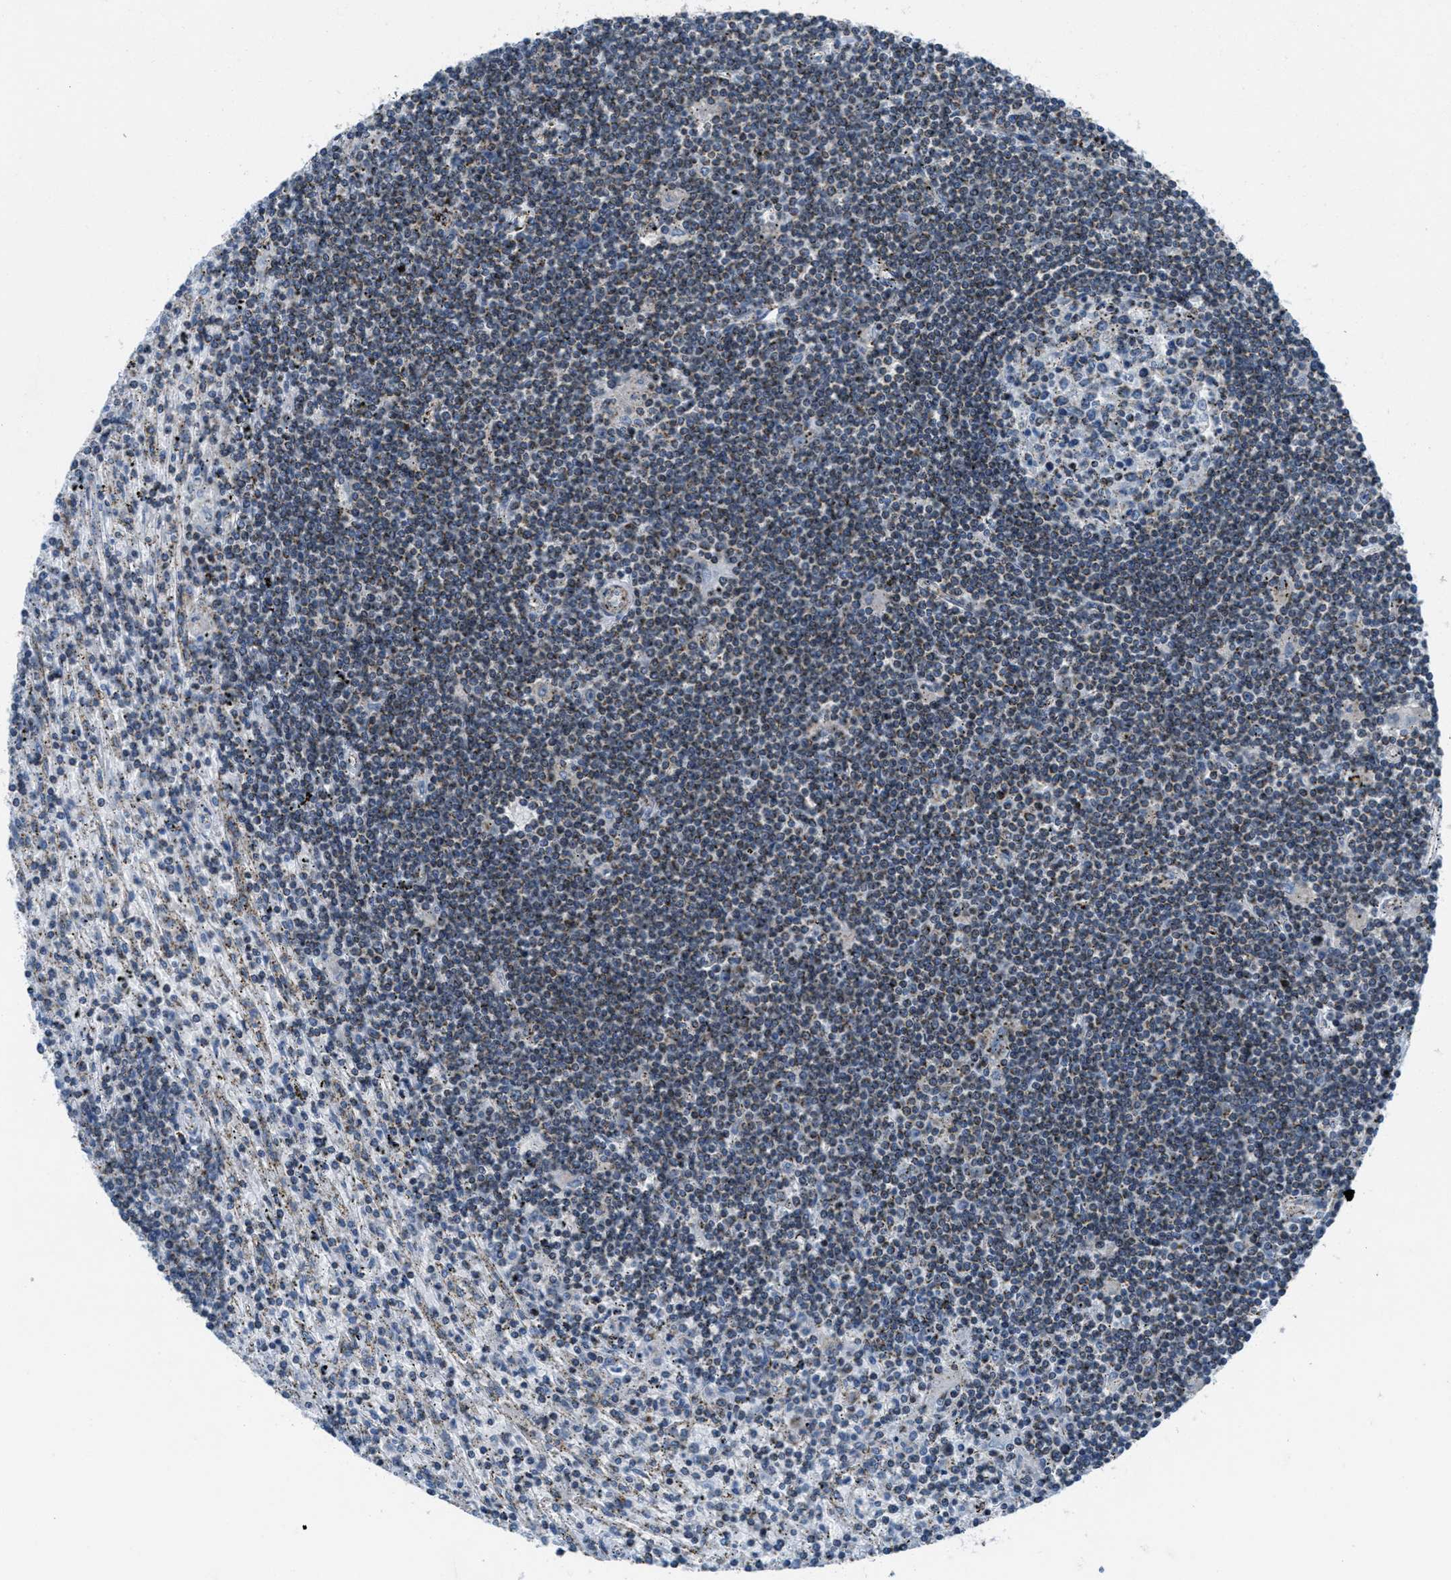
{"staining": {"intensity": "moderate", "quantity": "25%-75%", "location": "cytoplasmic/membranous"}, "tissue": "lymphoma", "cell_type": "Tumor cells", "image_type": "cancer", "snomed": [{"axis": "morphology", "description": "Malignant lymphoma, non-Hodgkin's type, Low grade"}, {"axis": "topography", "description": "Spleen"}], "caption": "Brown immunohistochemical staining in malignant lymphoma, non-Hodgkin's type (low-grade) displays moderate cytoplasmic/membranous staining in approximately 25%-75% of tumor cells. Nuclei are stained in blue.", "gene": "MFSD13A", "patient": {"sex": "male", "age": 76}}